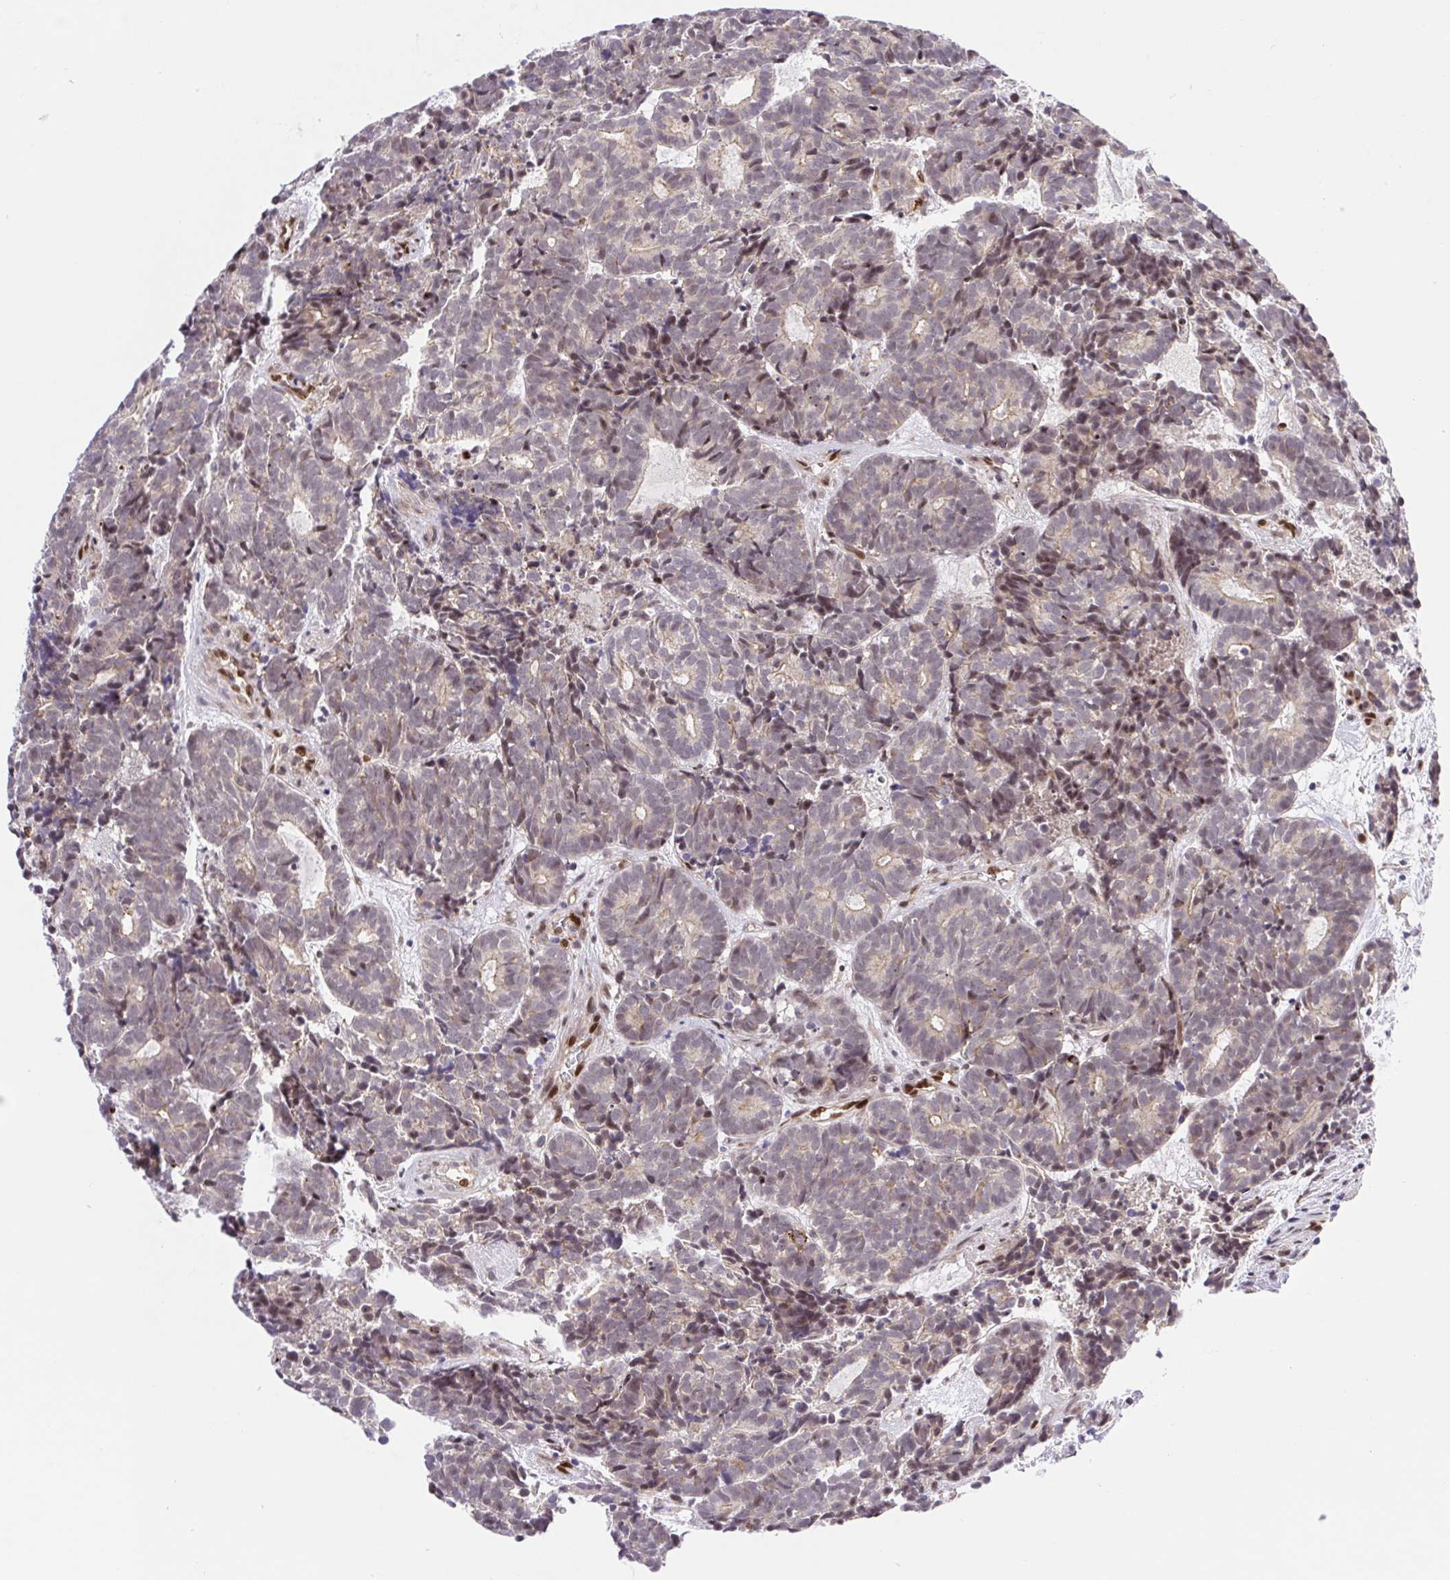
{"staining": {"intensity": "weak", "quantity": "25%-75%", "location": "nuclear"}, "tissue": "head and neck cancer", "cell_type": "Tumor cells", "image_type": "cancer", "snomed": [{"axis": "morphology", "description": "Adenocarcinoma, NOS"}, {"axis": "topography", "description": "Head-Neck"}], "caption": "Tumor cells display low levels of weak nuclear positivity in approximately 25%-75% of cells in human head and neck adenocarcinoma.", "gene": "ERG", "patient": {"sex": "female", "age": 81}}